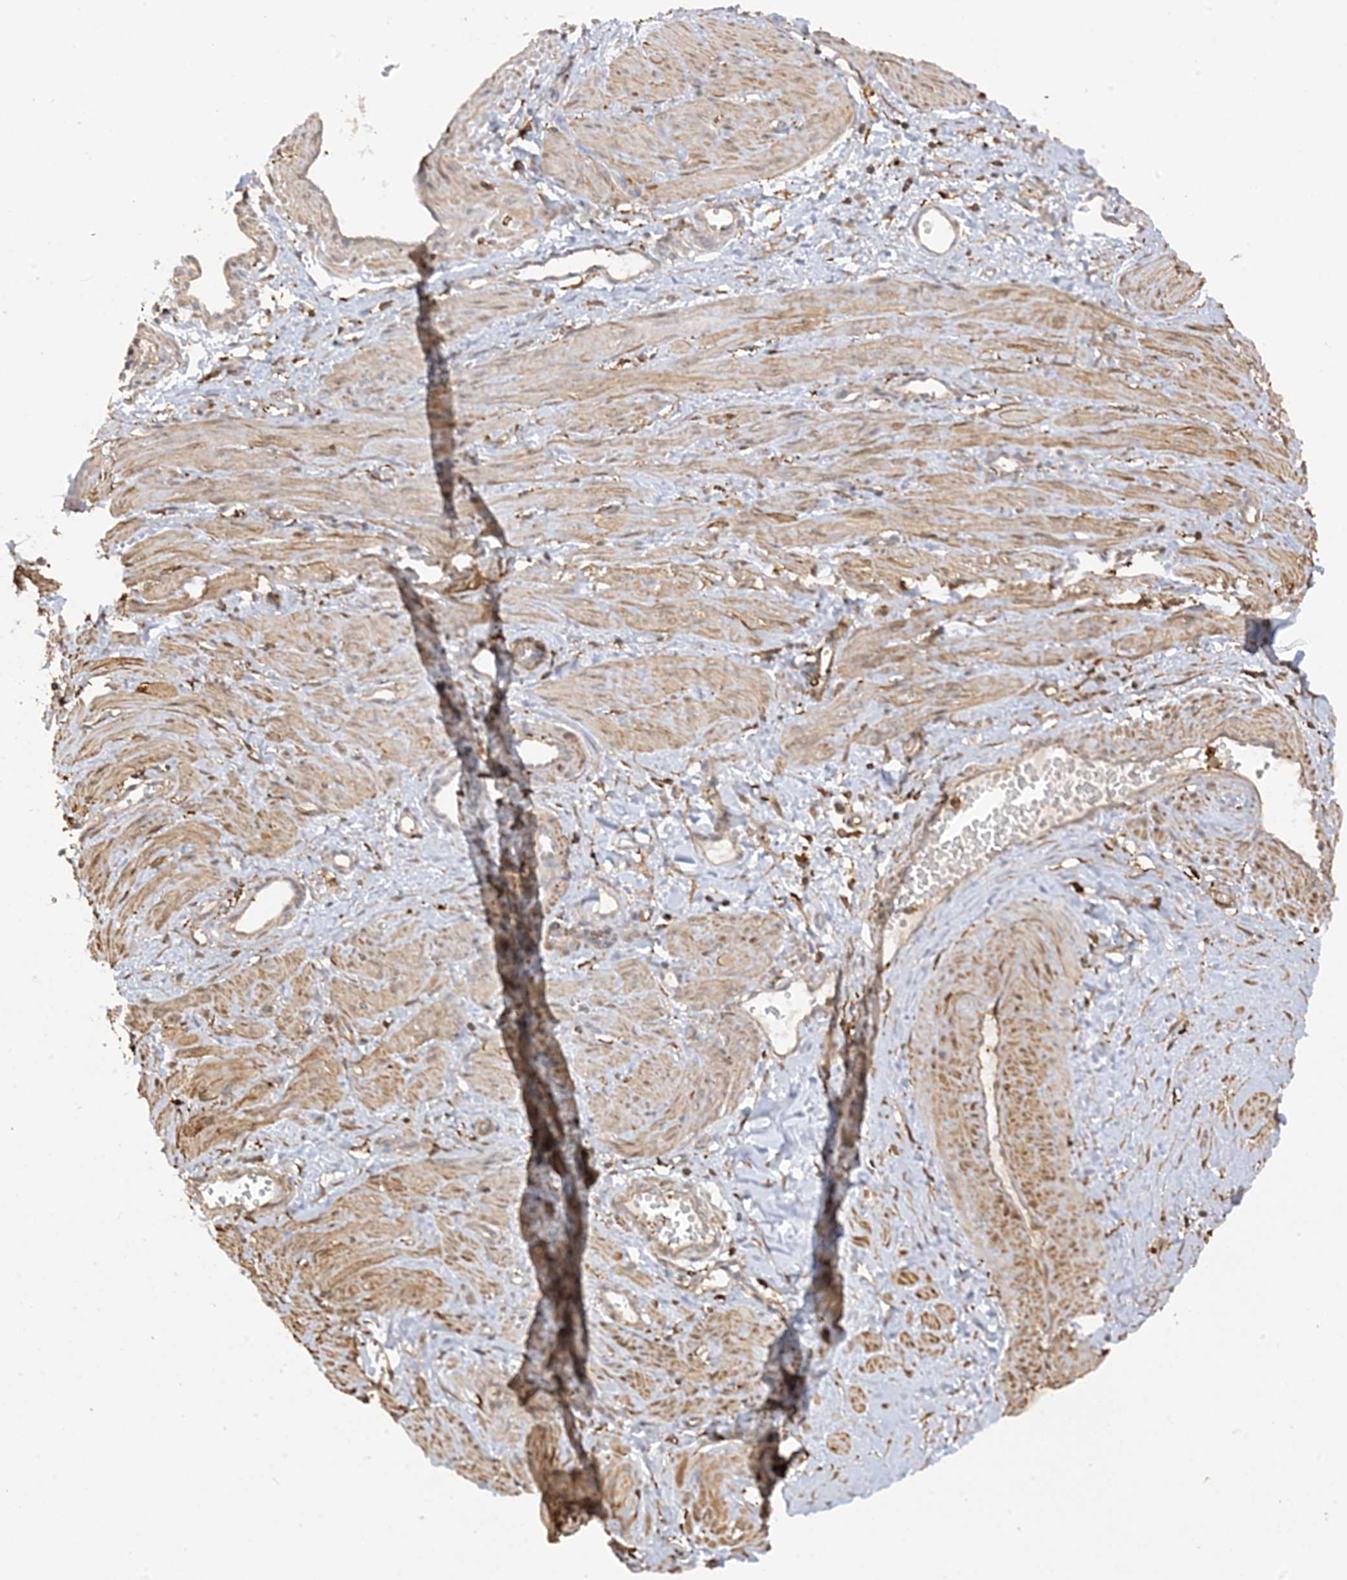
{"staining": {"intensity": "moderate", "quantity": ">75%", "location": "cytoplasmic/membranous"}, "tissue": "smooth muscle", "cell_type": "Smooth muscle cells", "image_type": "normal", "snomed": [{"axis": "morphology", "description": "Normal tissue, NOS"}, {"axis": "topography", "description": "Endometrium"}], "caption": "Moderate cytoplasmic/membranous protein expression is present in about >75% of smooth muscle cells in smooth muscle. (DAB = brown stain, brightfield microscopy at high magnification).", "gene": "PHACTR2", "patient": {"sex": "female", "age": 33}}